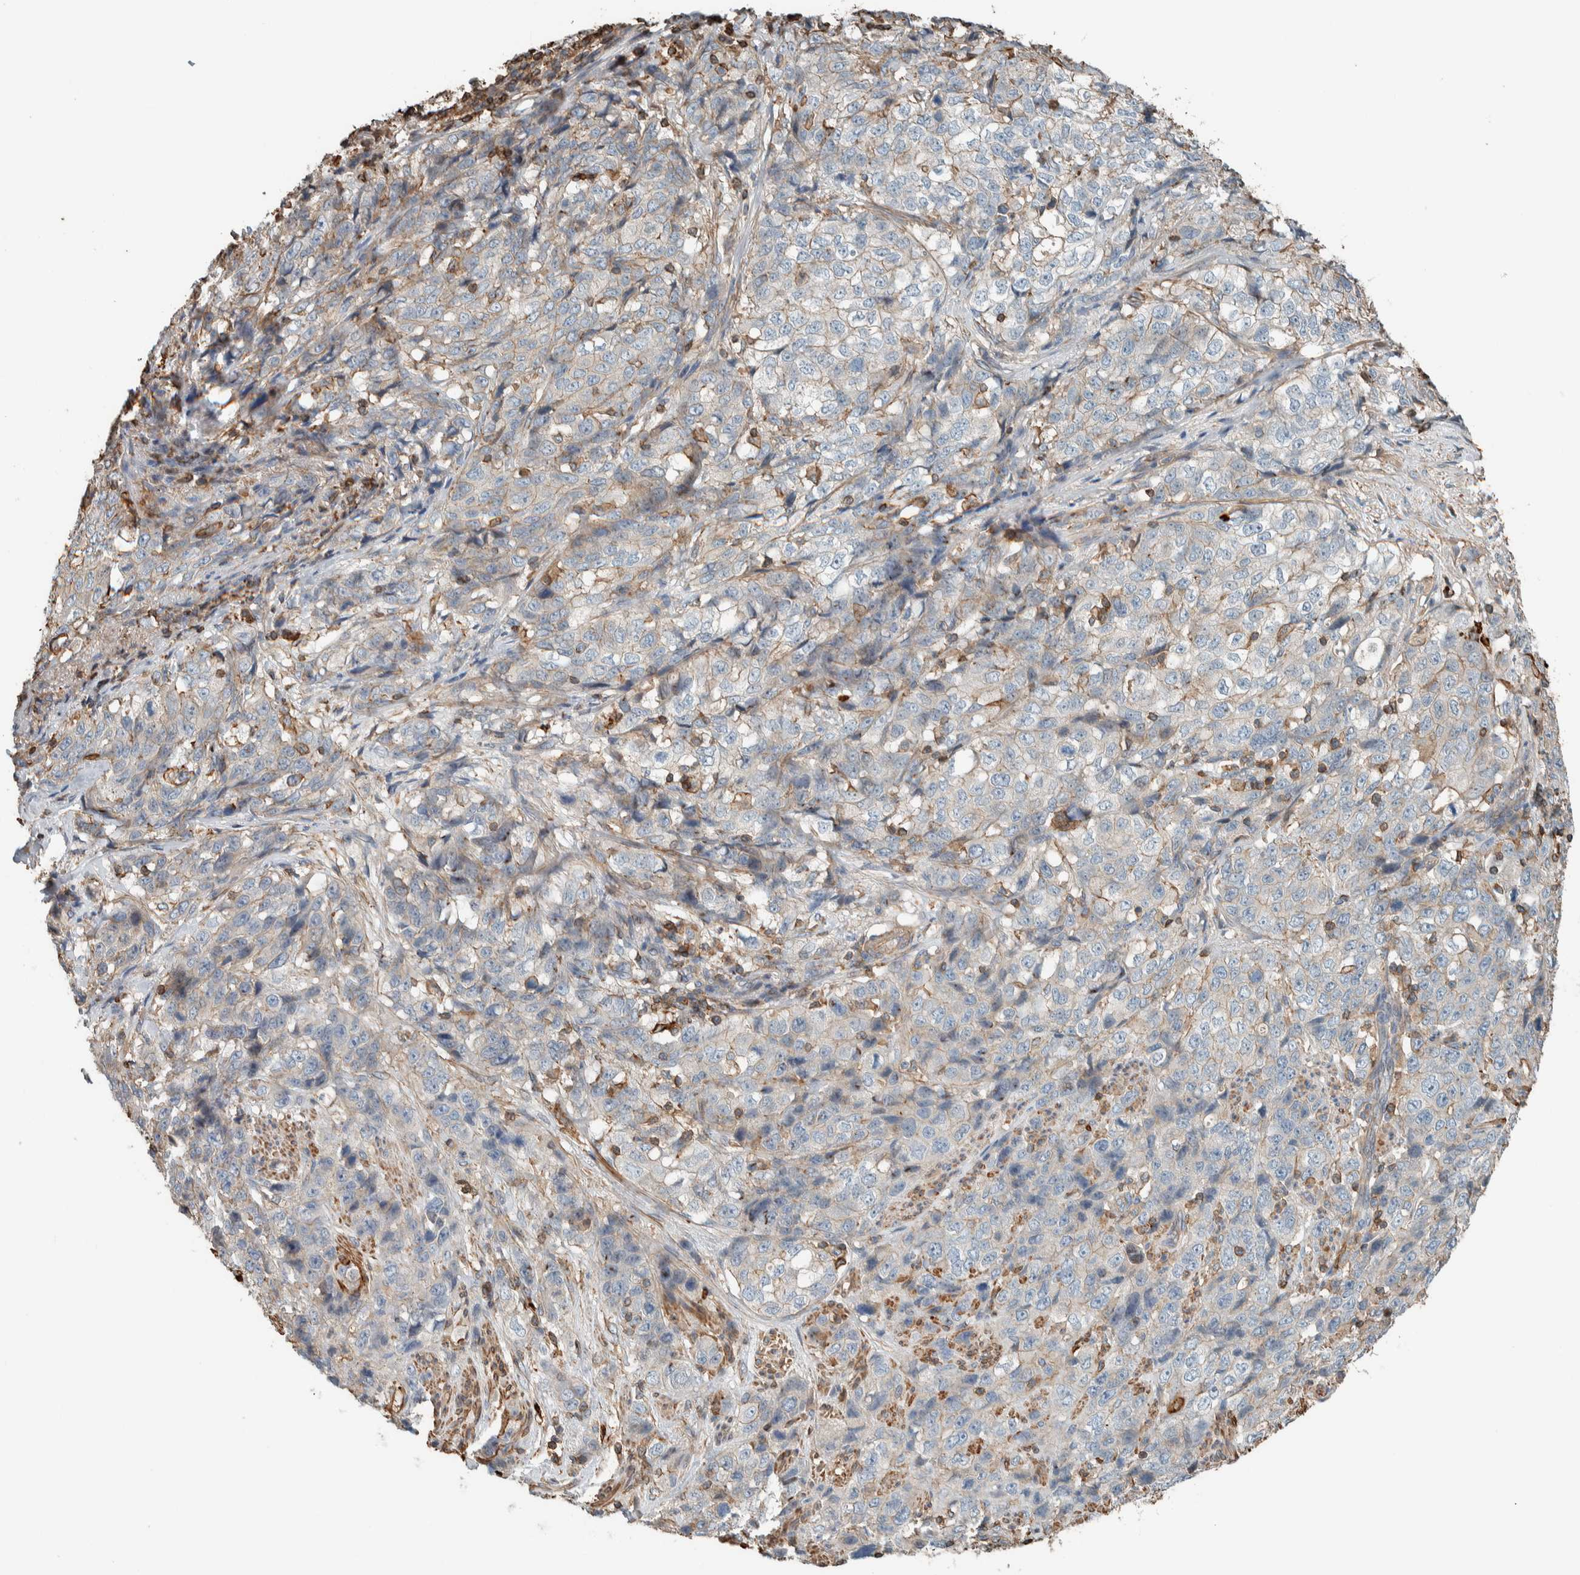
{"staining": {"intensity": "negative", "quantity": "none", "location": "none"}, "tissue": "stomach cancer", "cell_type": "Tumor cells", "image_type": "cancer", "snomed": [{"axis": "morphology", "description": "Adenocarcinoma, NOS"}, {"axis": "topography", "description": "Stomach"}], "caption": "Human stomach cancer (adenocarcinoma) stained for a protein using immunohistochemistry demonstrates no expression in tumor cells.", "gene": "CTBP2", "patient": {"sex": "male", "age": 48}}